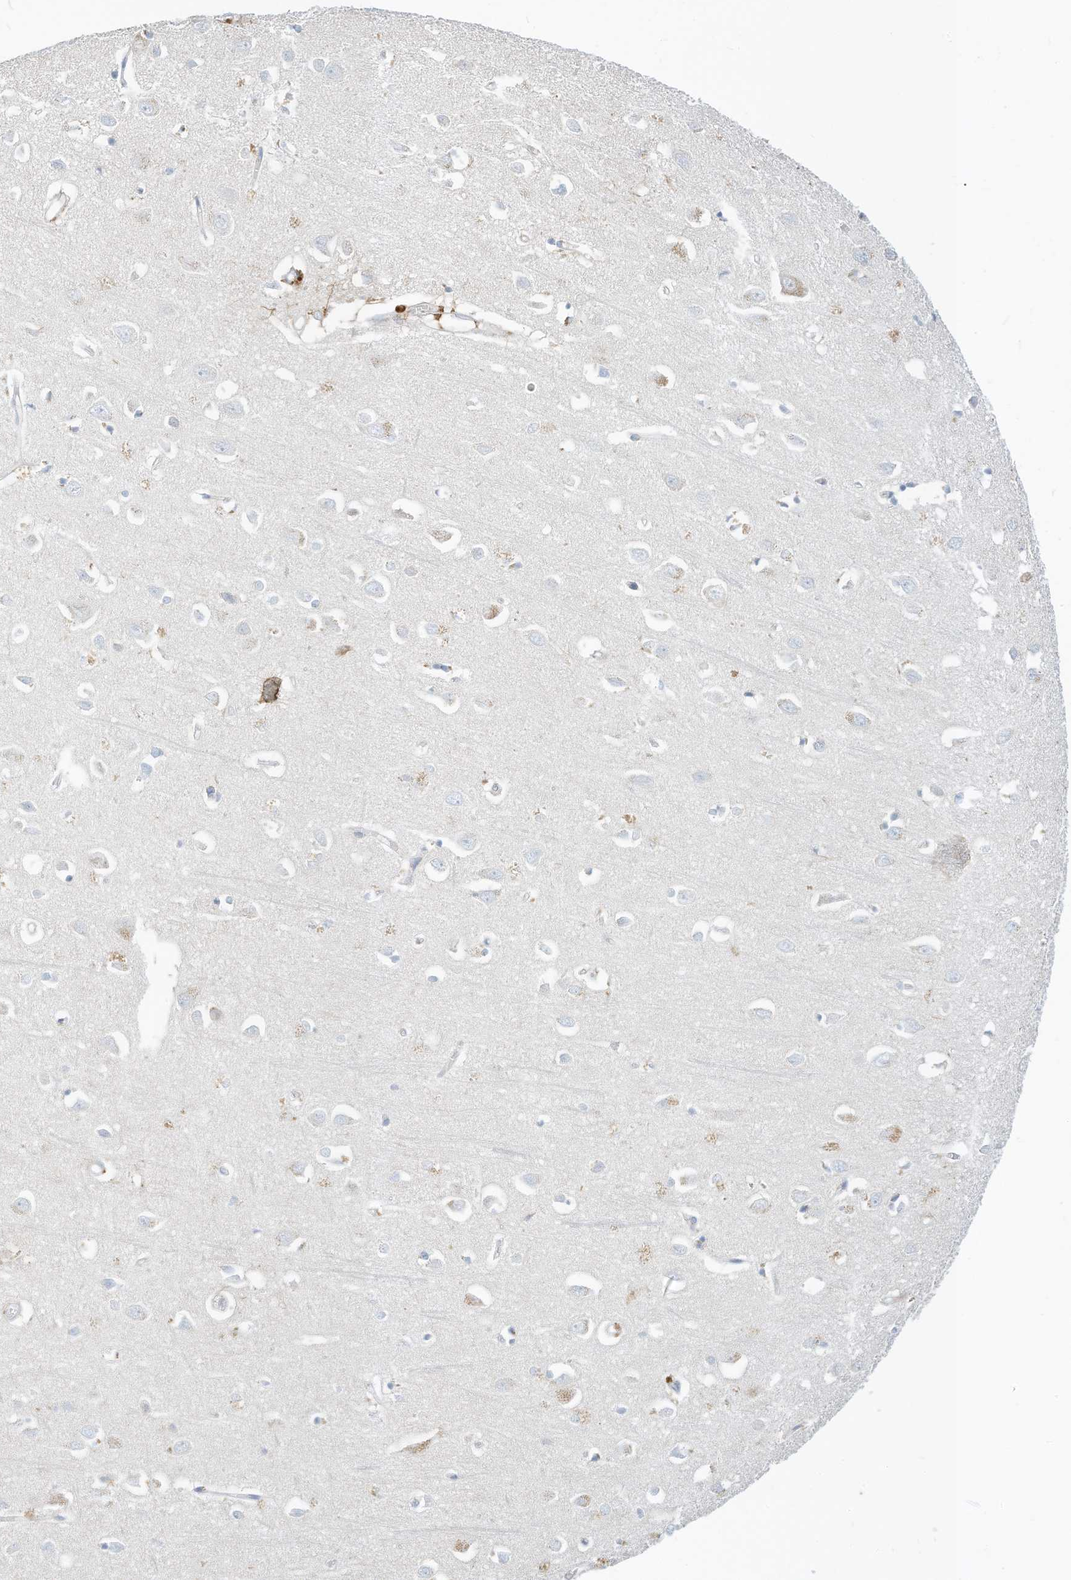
{"staining": {"intensity": "negative", "quantity": "none", "location": "none"}, "tissue": "cerebral cortex", "cell_type": "Endothelial cells", "image_type": "normal", "snomed": [{"axis": "morphology", "description": "Normal tissue, NOS"}, {"axis": "topography", "description": "Cerebral cortex"}], "caption": "High magnification brightfield microscopy of normal cerebral cortex stained with DAB (brown) and counterstained with hematoxylin (blue): endothelial cells show no significant expression.", "gene": "RASA2", "patient": {"sex": "female", "age": 64}}